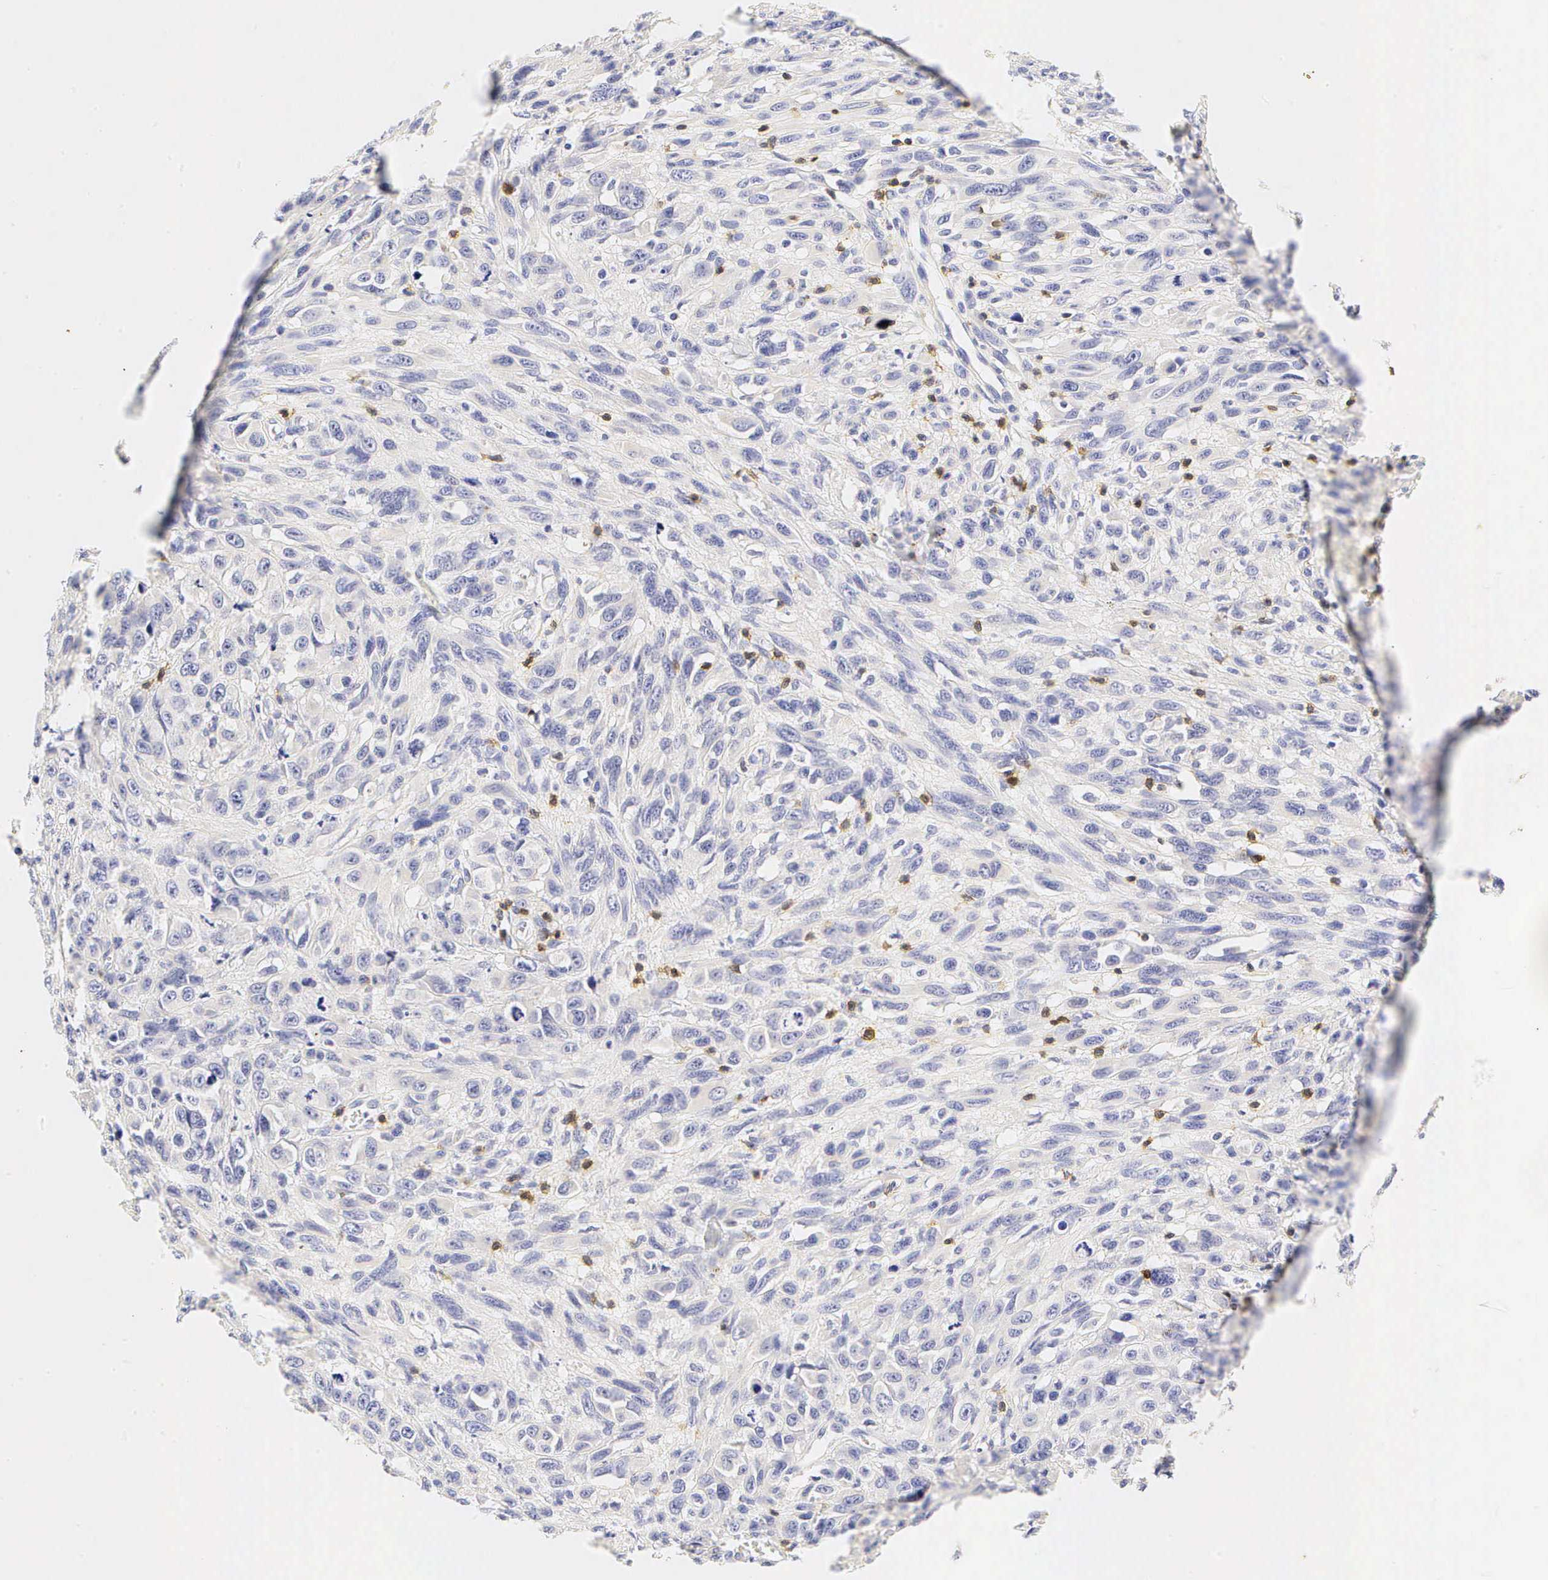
{"staining": {"intensity": "negative", "quantity": "none", "location": "none"}, "tissue": "melanoma", "cell_type": "Tumor cells", "image_type": "cancer", "snomed": [{"axis": "morphology", "description": "Malignant melanoma, NOS"}, {"axis": "topography", "description": "Skin"}], "caption": "There is no significant staining in tumor cells of melanoma. (Brightfield microscopy of DAB immunohistochemistry at high magnification).", "gene": "CD3E", "patient": {"sex": "male", "age": 51}}